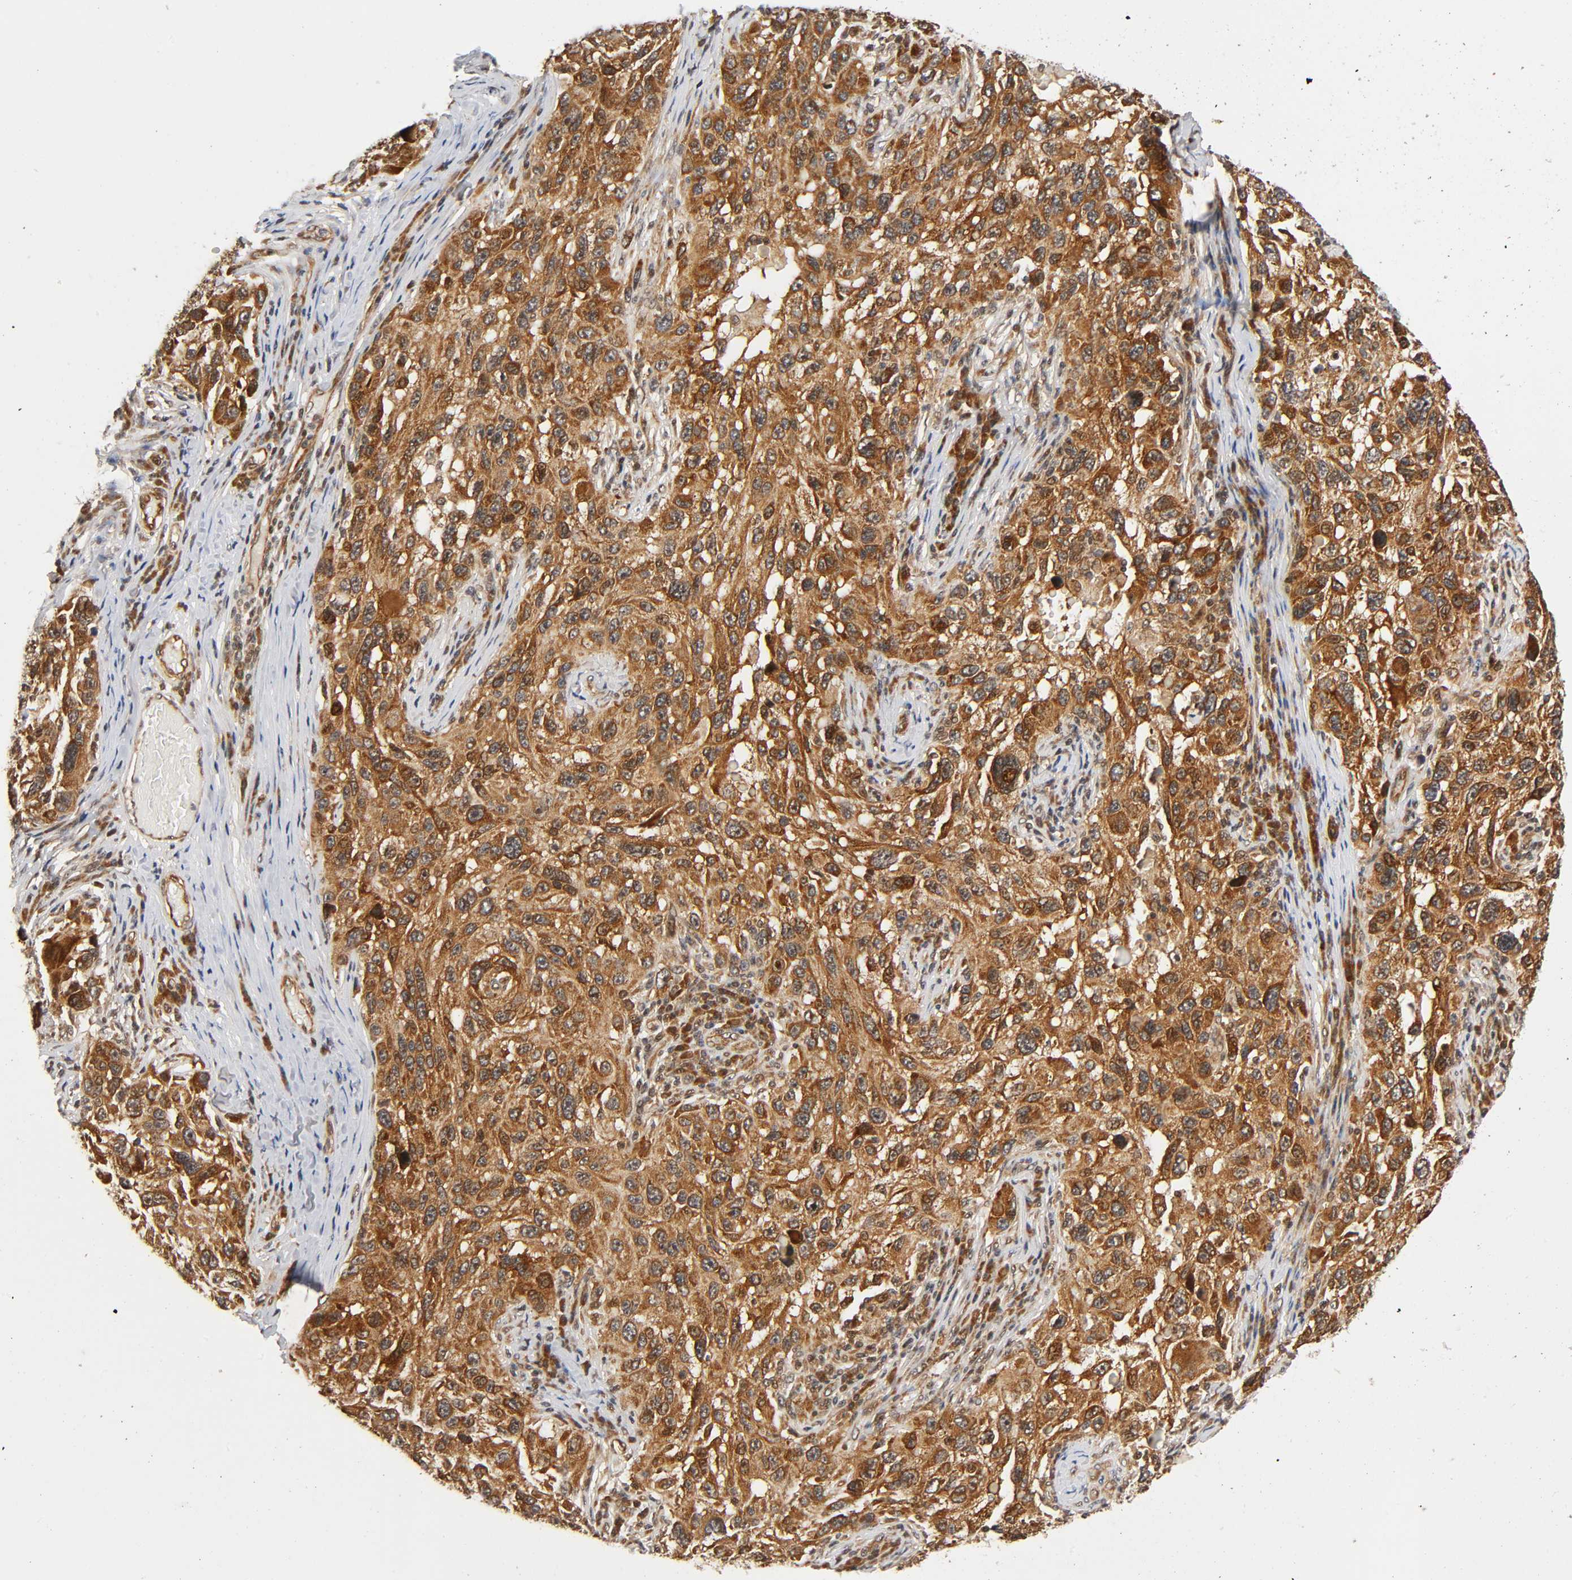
{"staining": {"intensity": "strong", "quantity": ">75%", "location": "cytoplasmic/membranous"}, "tissue": "melanoma", "cell_type": "Tumor cells", "image_type": "cancer", "snomed": [{"axis": "morphology", "description": "Malignant melanoma, NOS"}, {"axis": "topography", "description": "Skin"}], "caption": "A micrograph of human malignant melanoma stained for a protein demonstrates strong cytoplasmic/membranous brown staining in tumor cells.", "gene": "IQCJ-SCHIP1", "patient": {"sex": "male", "age": 53}}